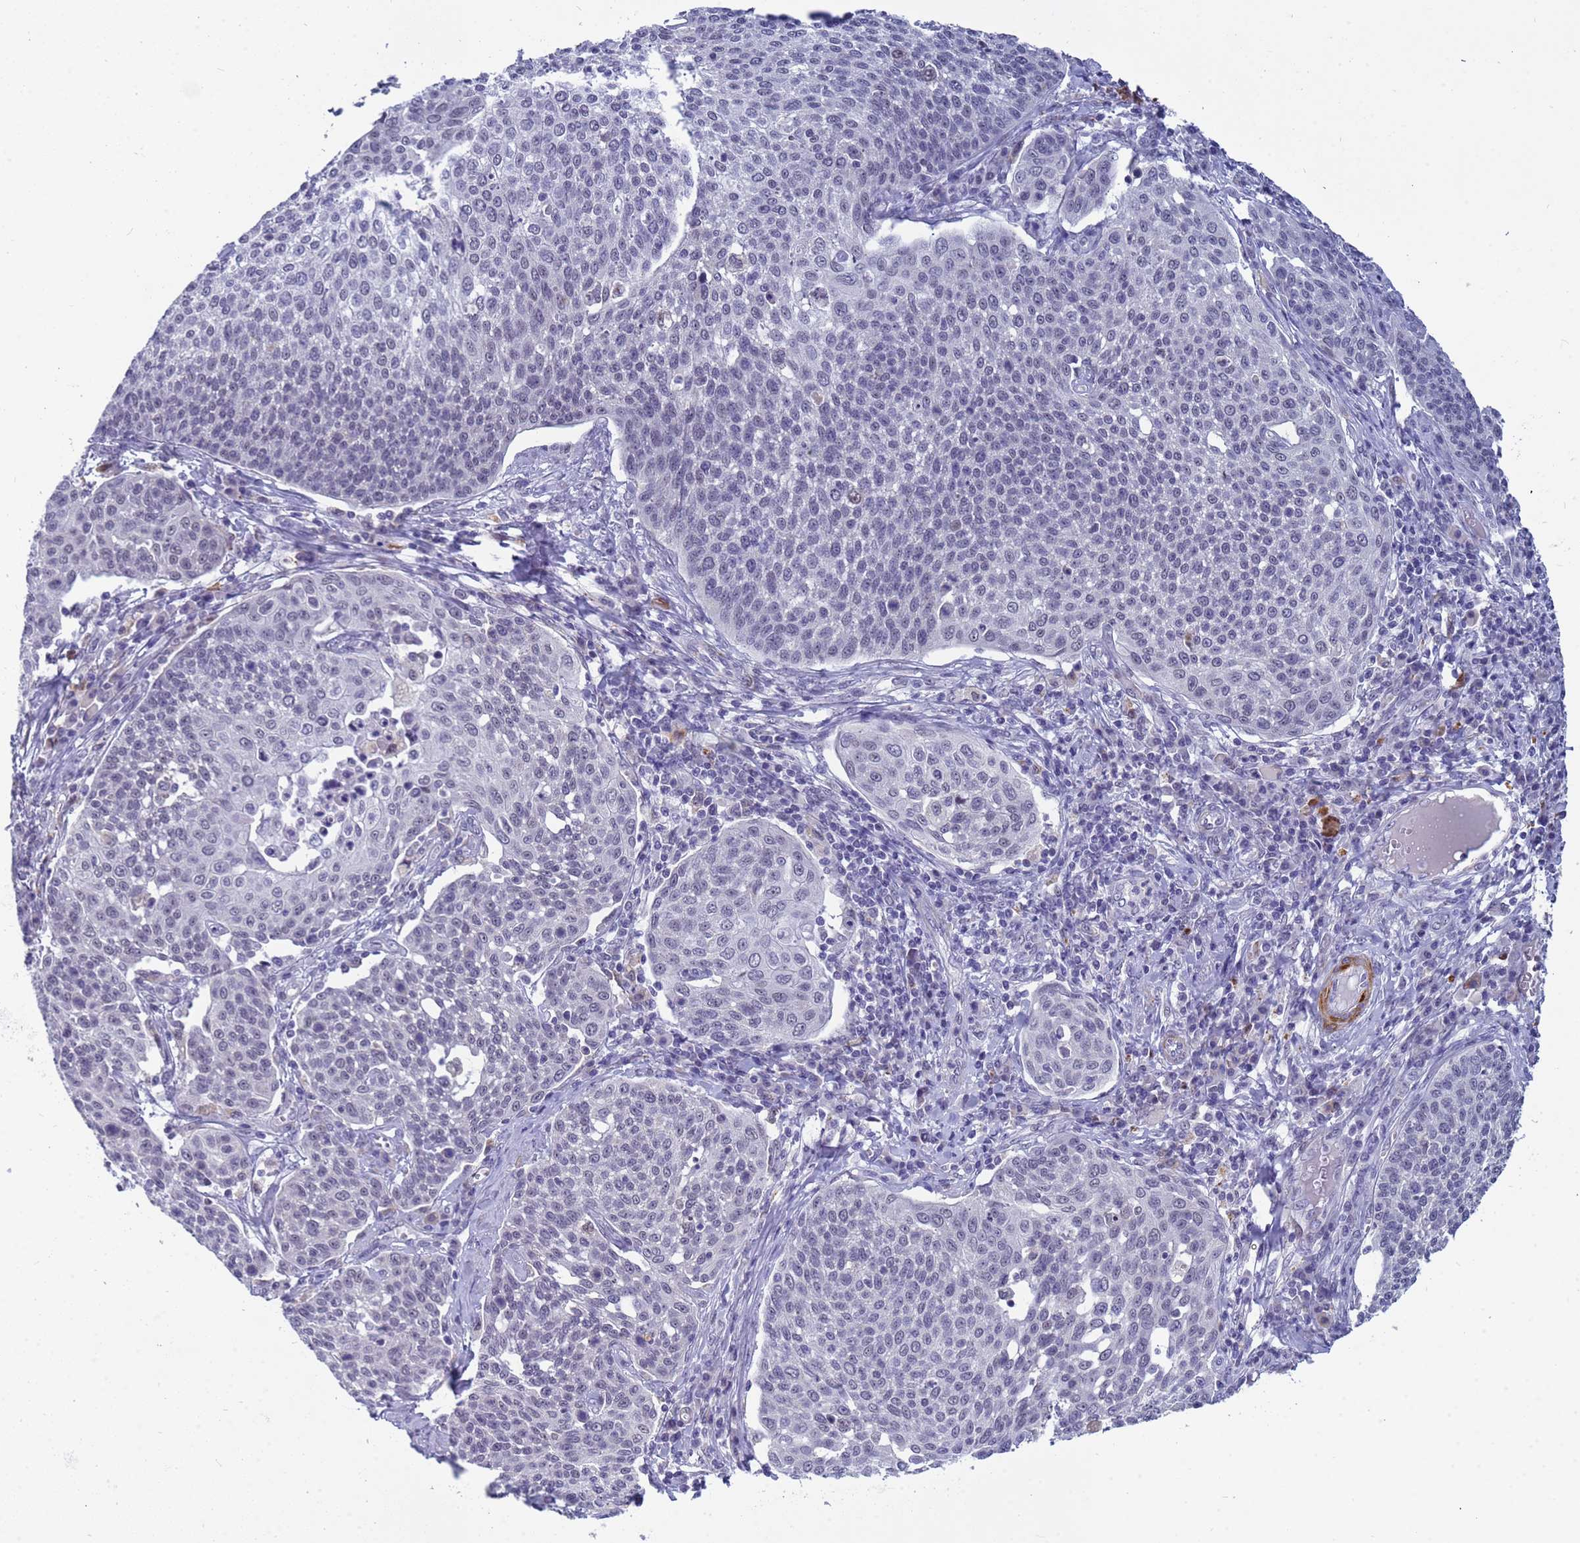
{"staining": {"intensity": "negative", "quantity": "none", "location": "none"}, "tissue": "cervical cancer", "cell_type": "Tumor cells", "image_type": "cancer", "snomed": [{"axis": "morphology", "description": "Squamous cell carcinoma, NOS"}, {"axis": "topography", "description": "Cervix"}], "caption": "This is an immunohistochemistry (IHC) image of squamous cell carcinoma (cervical). There is no staining in tumor cells.", "gene": "CXorf65", "patient": {"sex": "female", "age": 34}}